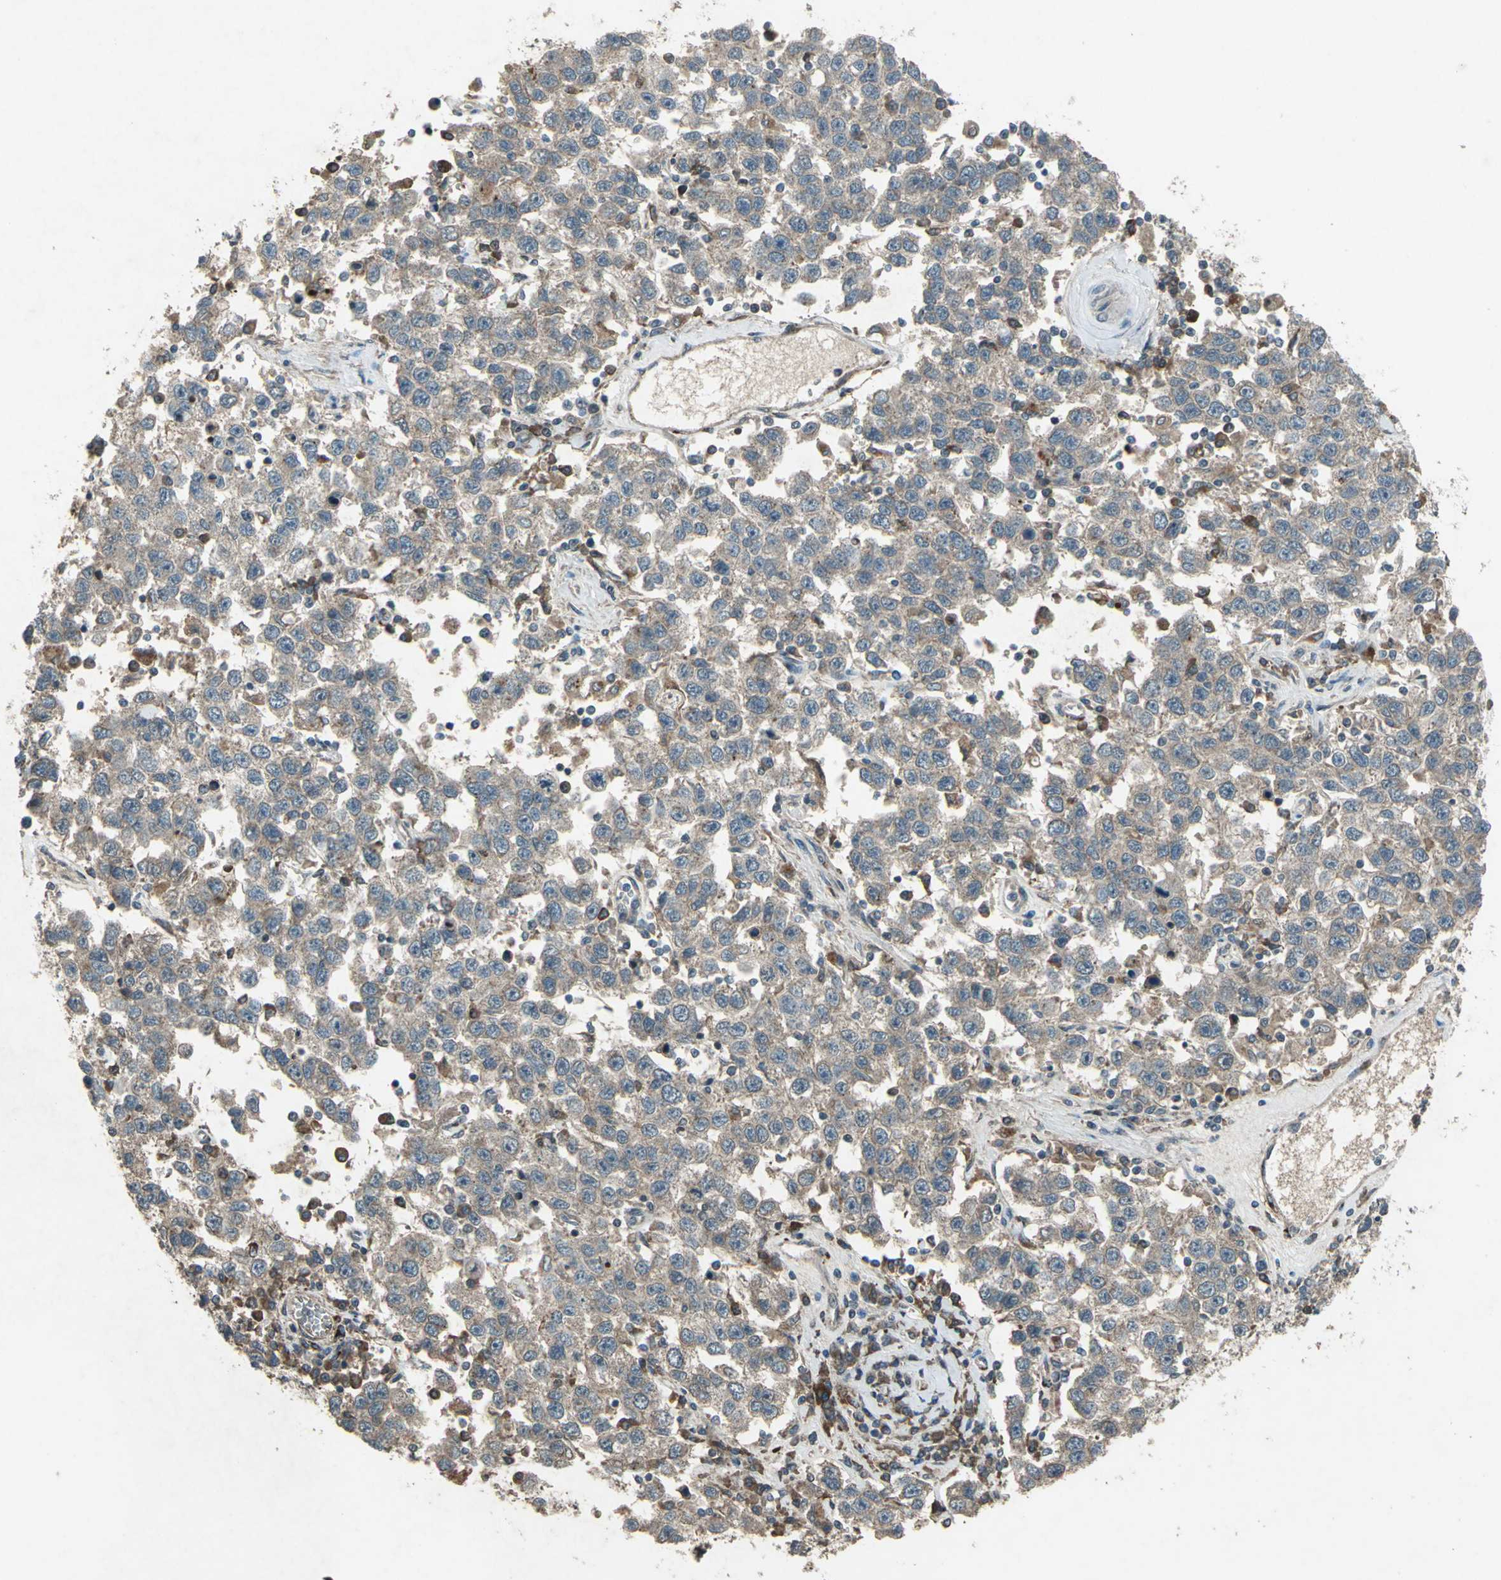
{"staining": {"intensity": "weak", "quantity": ">75%", "location": "cytoplasmic/membranous"}, "tissue": "testis cancer", "cell_type": "Tumor cells", "image_type": "cancer", "snomed": [{"axis": "morphology", "description": "Seminoma, NOS"}, {"axis": "topography", "description": "Testis"}], "caption": "Immunohistochemical staining of human testis seminoma demonstrates weak cytoplasmic/membranous protein expression in approximately >75% of tumor cells. (Brightfield microscopy of DAB IHC at high magnification).", "gene": "SEPTIN4", "patient": {"sex": "male", "age": 41}}